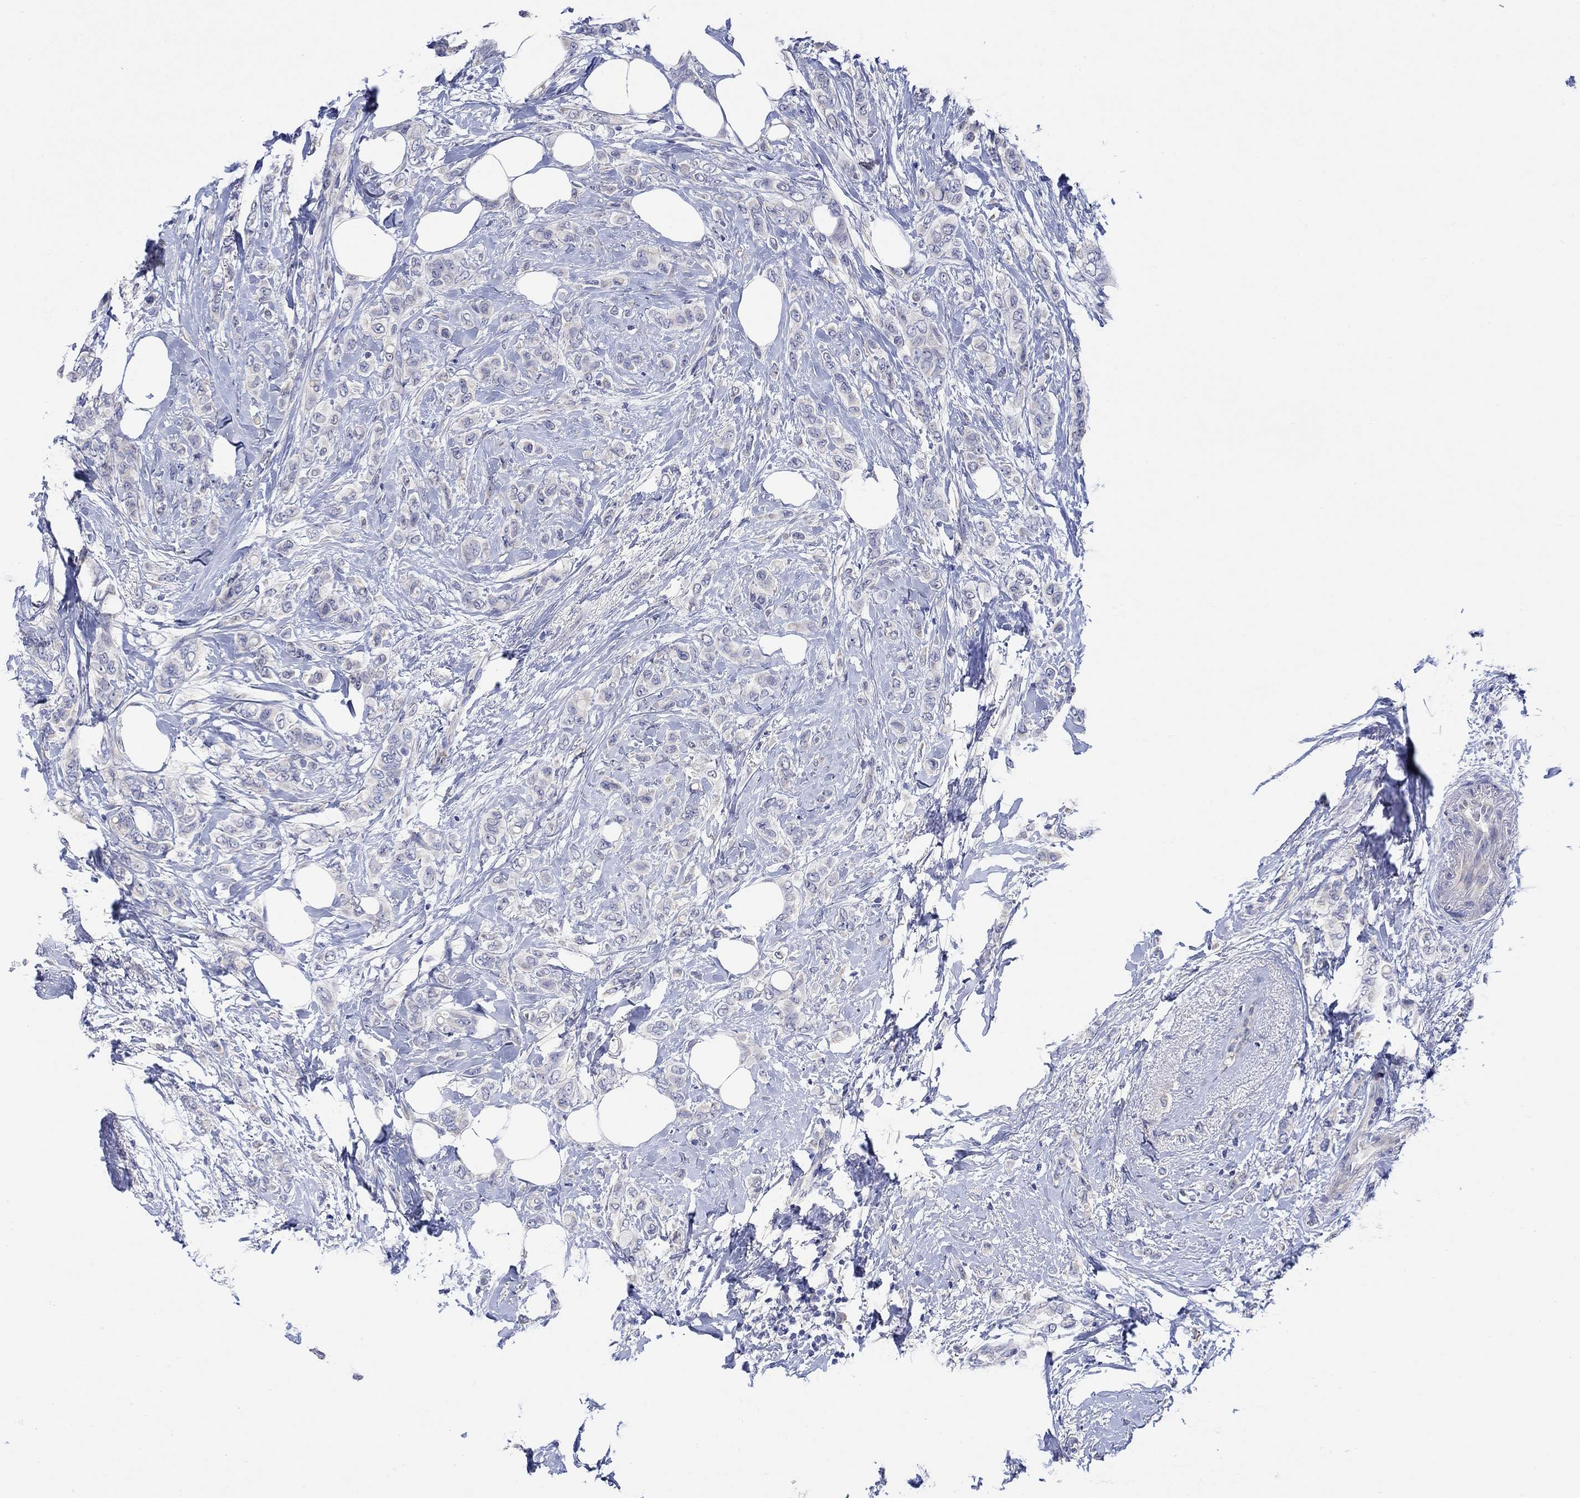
{"staining": {"intensity": "negative", "quantity": "none", "location": "none"}, "tissue": "breast cancer", "cell_type": "Tumor cells", "image_type": "cancer", "snomed": [{"axis": "morphology", "description": "Lobular carcinoma"}, {"axis": "topography", "description": "Breast"}], "caption": "Immunohistochemistry (IHC) micrograph of neoplastic tissue: breast cancer (lobular carcinoma) stained with DAB reveals no significant protein expression in tumor cells. (Brightfield microscopy of DAB (3,3'-diaminobenzidine) IHC at high magnification).", "gene": "KRT222", "patient": {"sex": "female", "age": 66}}